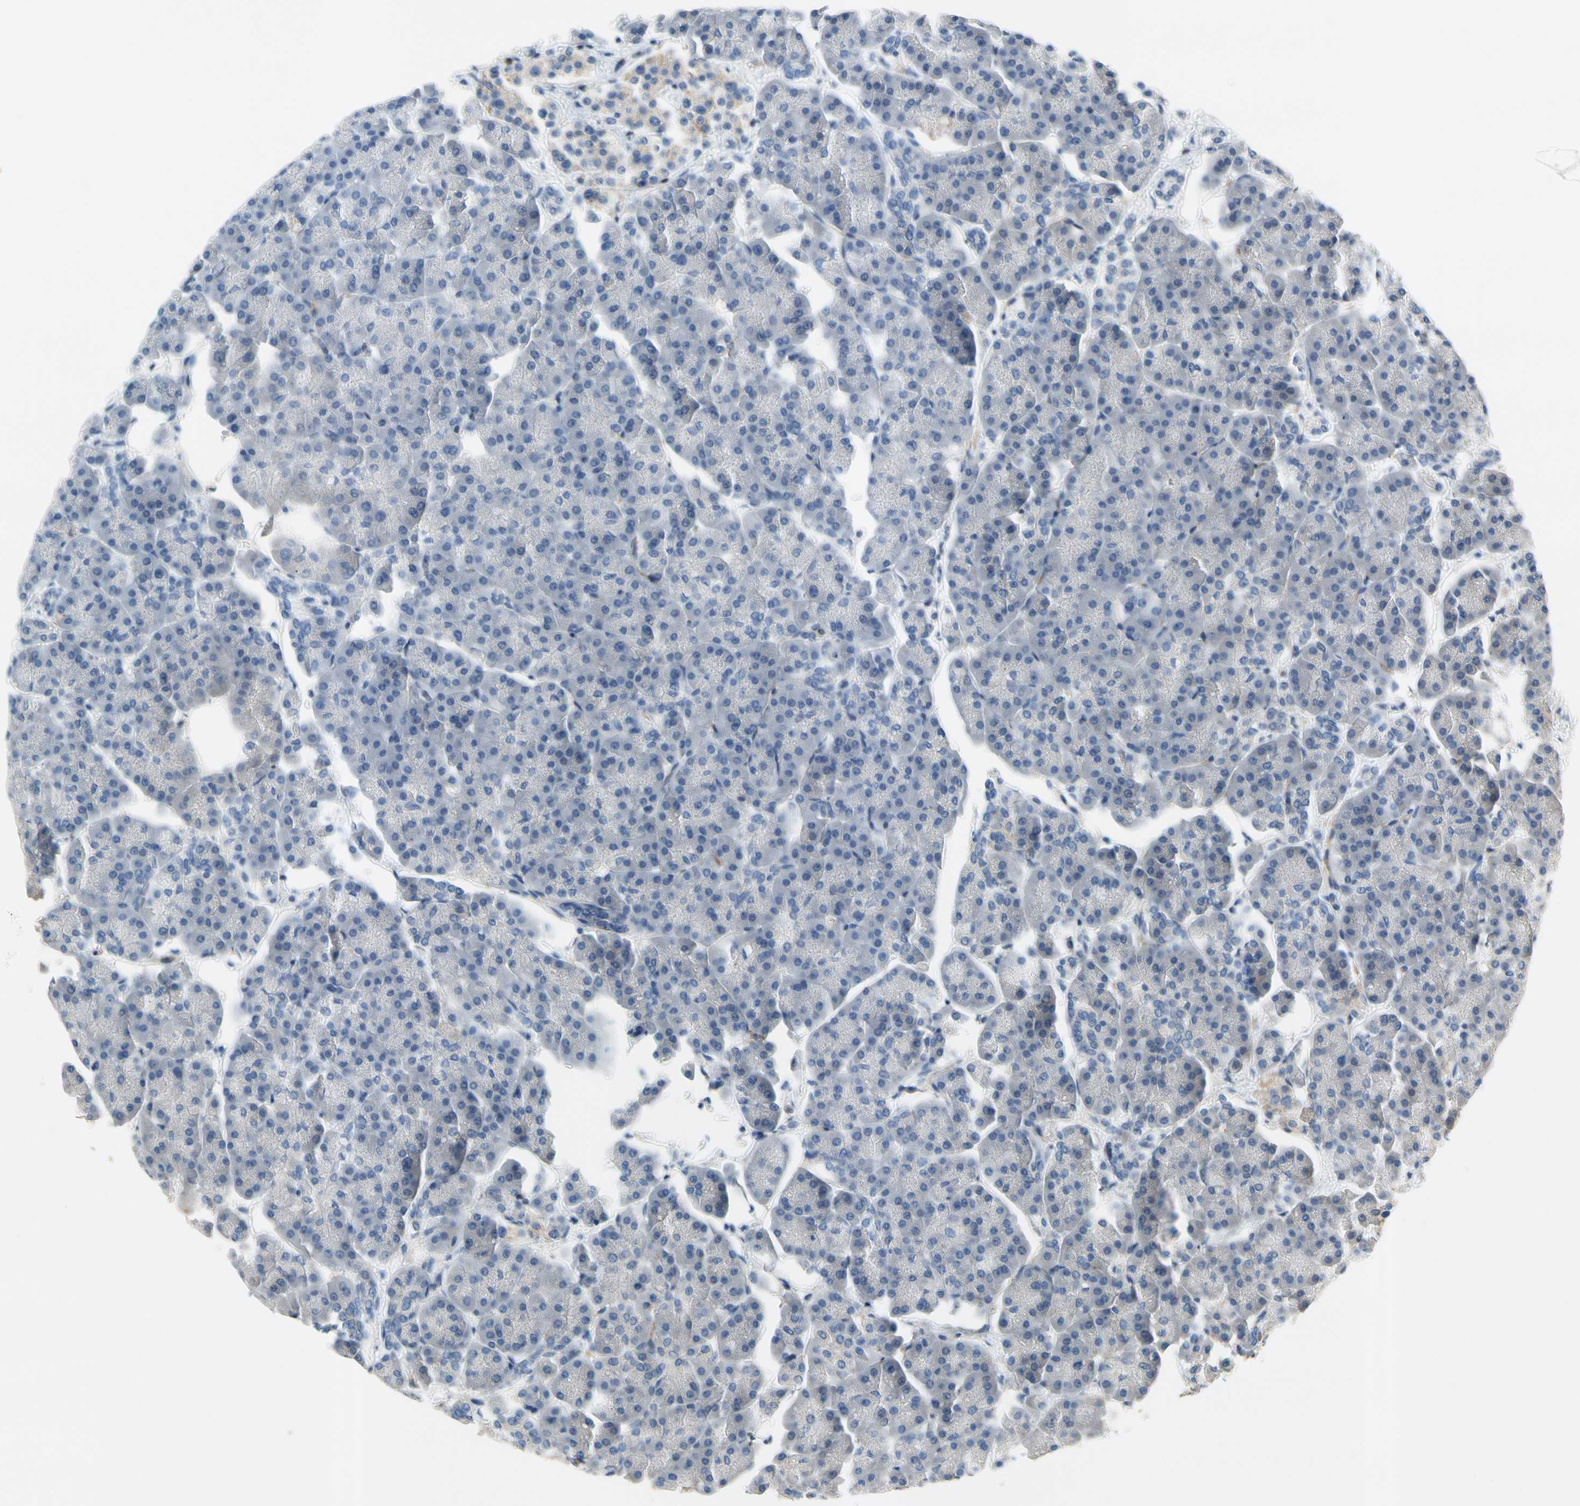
{"staining": {"intensity": "negative", "quantity": "none", "location": "none"}, "tissue": "pancreas", "cell_type": "Exocrine glandular cells", "image_type": "normal", "snomed": [{"axis": "morphology", "description": "Normal tissue, NOS"}, {"axis": "topography", "description": "Pancreas"}], "caption": "The histopathology image exhibits no staining of exocrine glandular cells in unremarkable pancreas. (Brightfield microscopy of DAB immunohistochemistry at high magnification).", "gene": "SIGLEC5", "patient": {"sex": "female", "age": 70}}